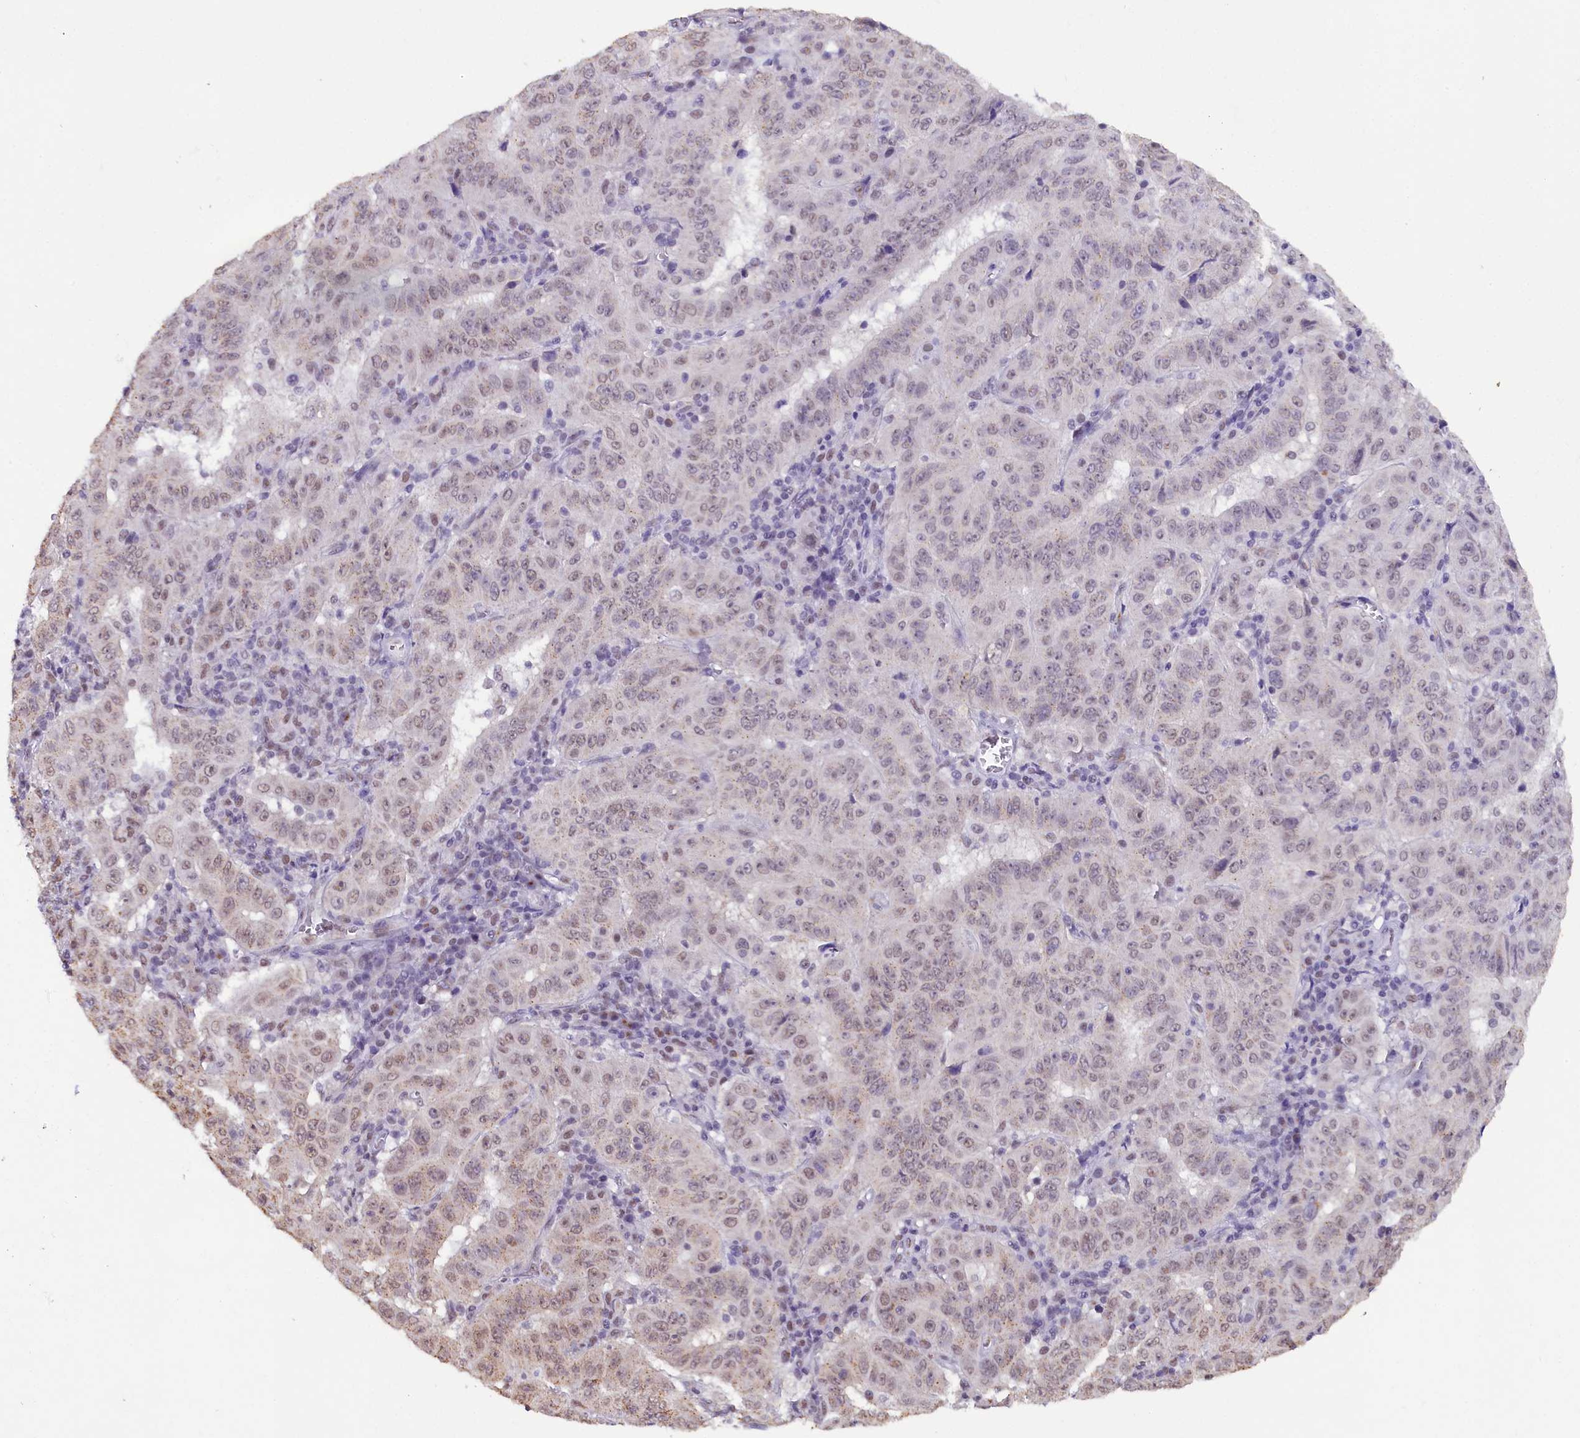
{"staining": {"intensity": "moderate", "quantity": "<25%", "location": "cytoplasmic/membranous,nuclear"}, "tissue": "pancreatic cancer", "cell_type": "Tumor cells", "image_type": "cancer", "snomed": [{"axis": "morphology", "description": "Adenocarcinoma, NOS"}, {"axis": "topography", "description": "Pancreas"}], "caption": "Pancreatic adenocarcinoma stained for a protein (brown) demonstrates moderate cytoplasmic/membranous and nuclear positive positivity in about <25% of tumor cells.", "gene": "NCBP1", "patient": {"sex": "male", "age": 63}}